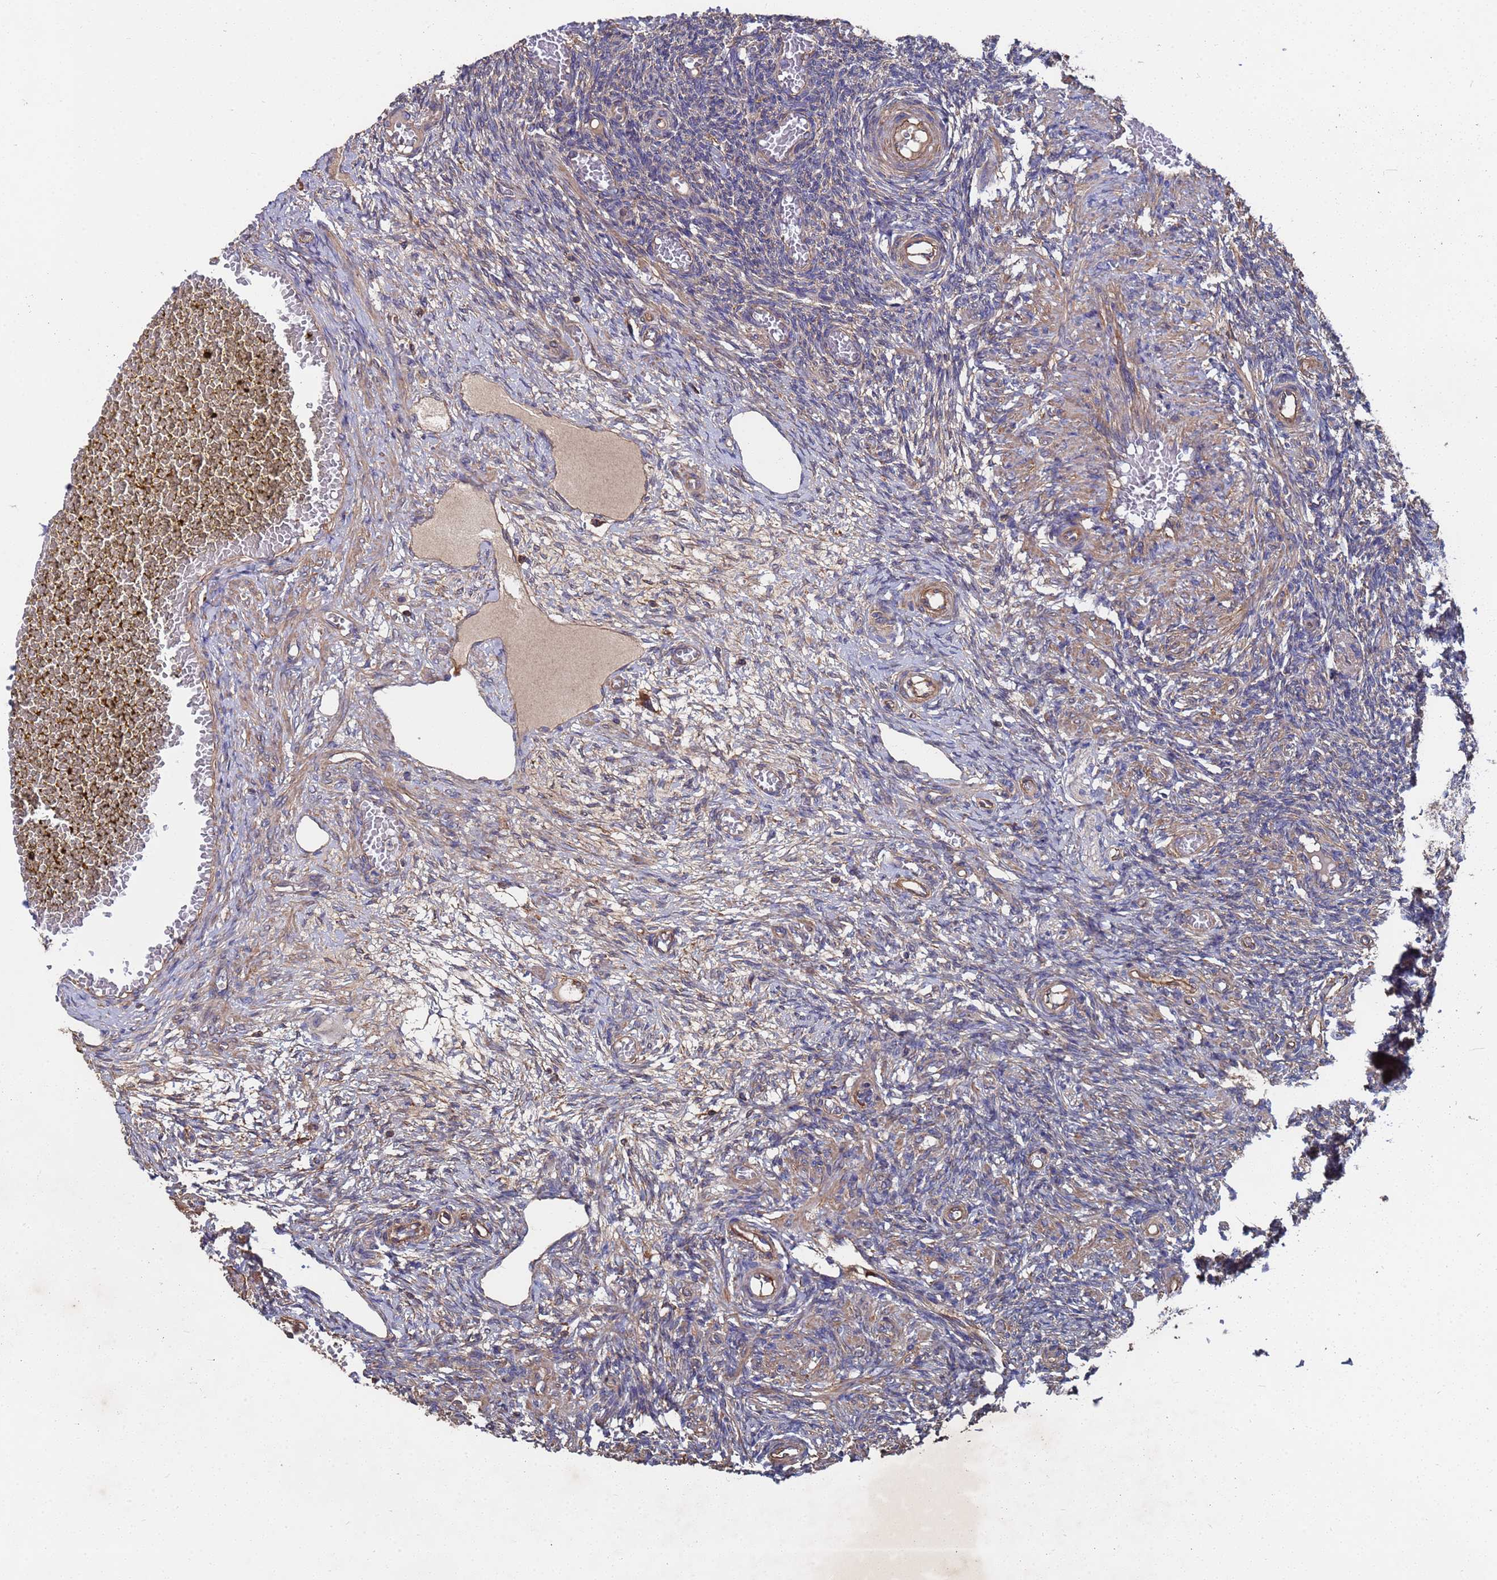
{"staining": {"intensity": "weak", "quantity": "<25%", "location": "cytoplasmic/membranous"}, "tissue": "ovary", "cell_type": "Ovarian stroma cells", "image_type": "normal", "snomed": [{"axis": "morphology", "description": "Normal tissue, NOS"}, {"axis": "topography", "description": "Ovary"}], "caption": "Immunohistochemistry image of normal ovary stained for a protein (brown), which displays no positivity in ovarian stroma cells. Nuclei are stained in blue.", "gene": "PYCR1", "patient": {"sex": "female", "age": 27}}